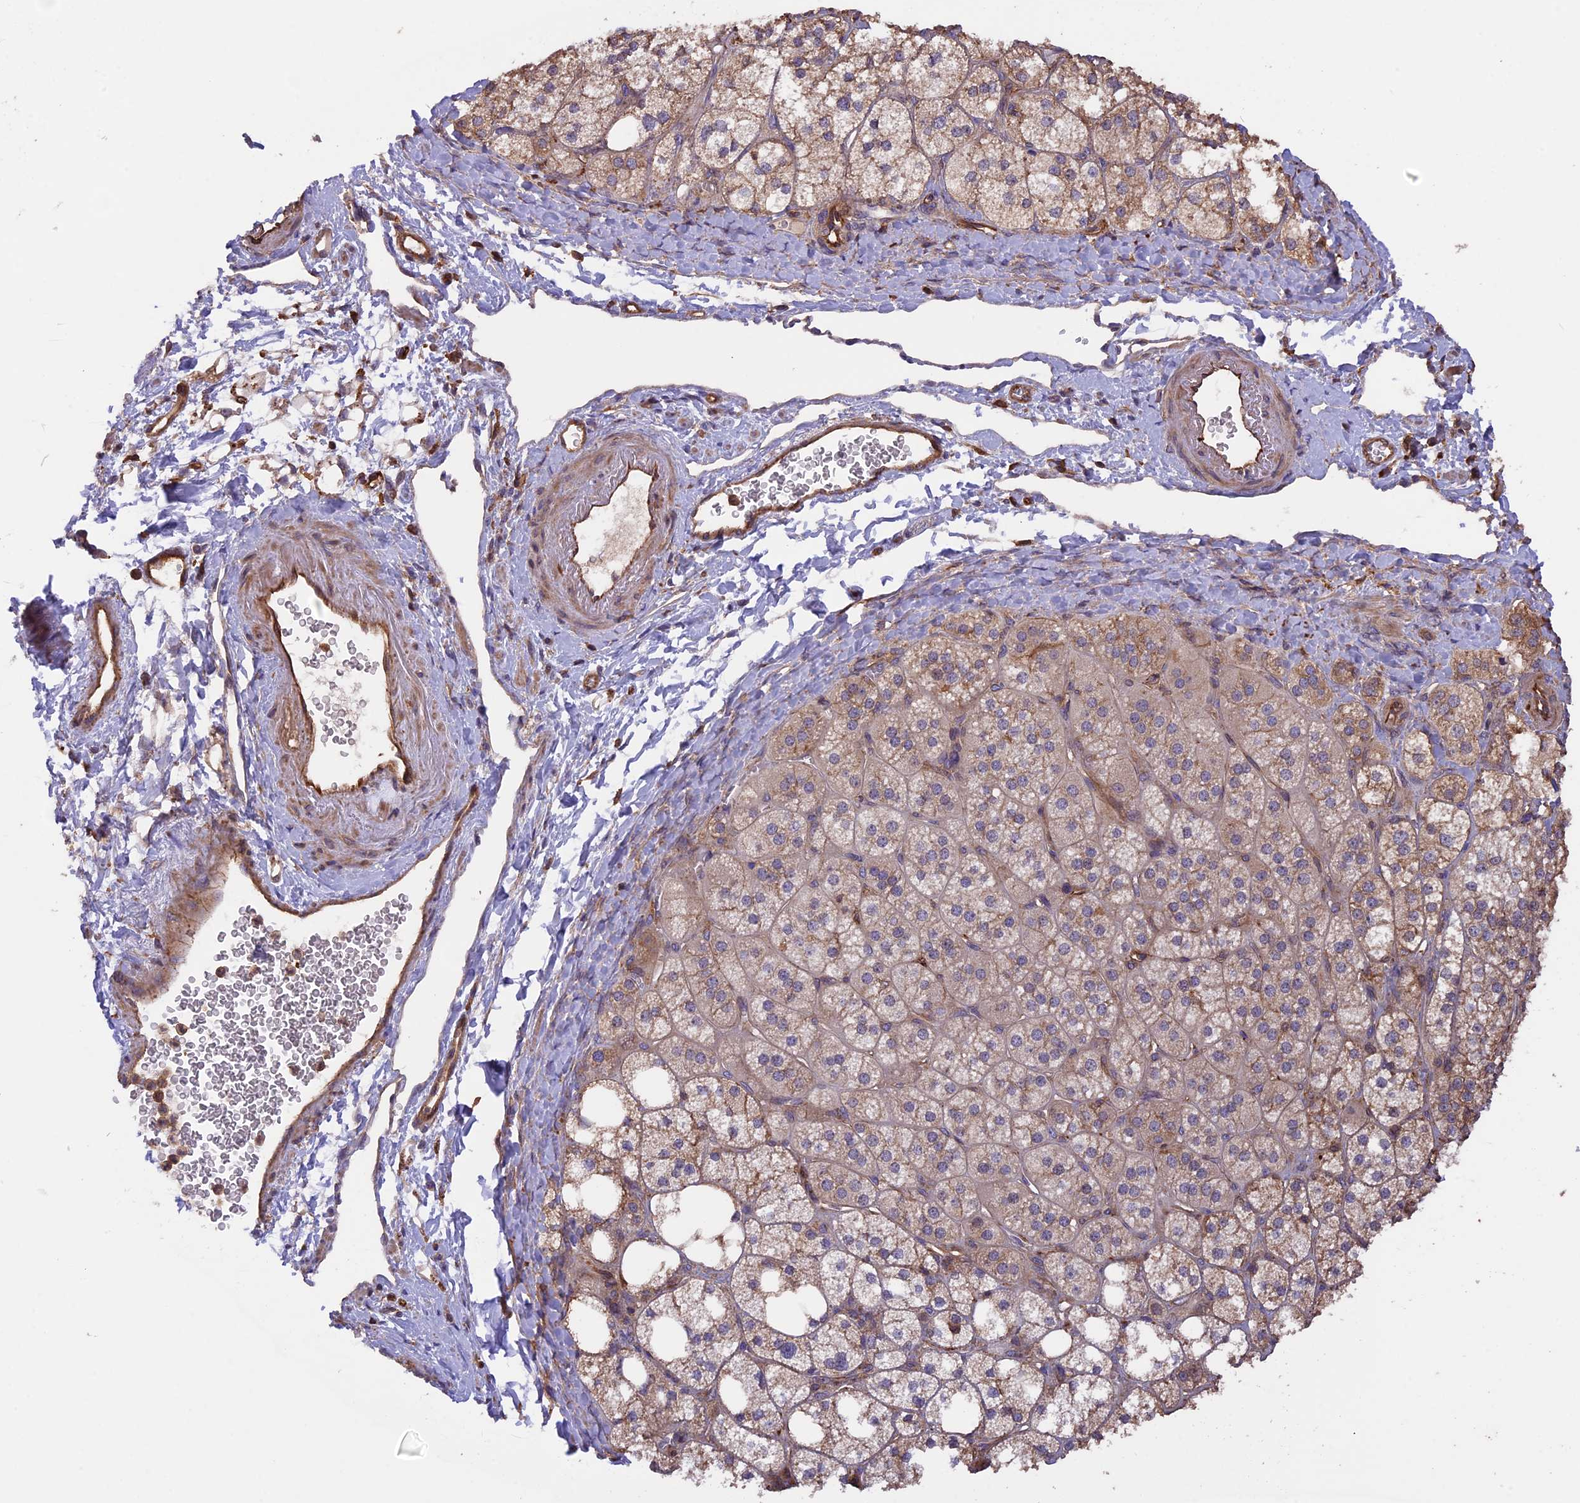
{"staining": {"intensity": "strong", "quantity": "25%-75%", "location": "cytoplasmic/membranous"}, "tissue": "adrenal gland", "cell_type": "Glandular cells", "image_type": "normal", "snomed": [{"axis": "morphology", "description": "Normal tissue, NOS"}, {"axis": "topography", "description": "Adrenal gland"}], "caption": "This micrograph shows immunohistochemistry staining of benign human adrenal gland, with high strong cytoplasmic/membranous staining in approximately 25%-75% of glandular cells.", "gene": "GAS8", "patient": {"sex": "male", "age": 61}}